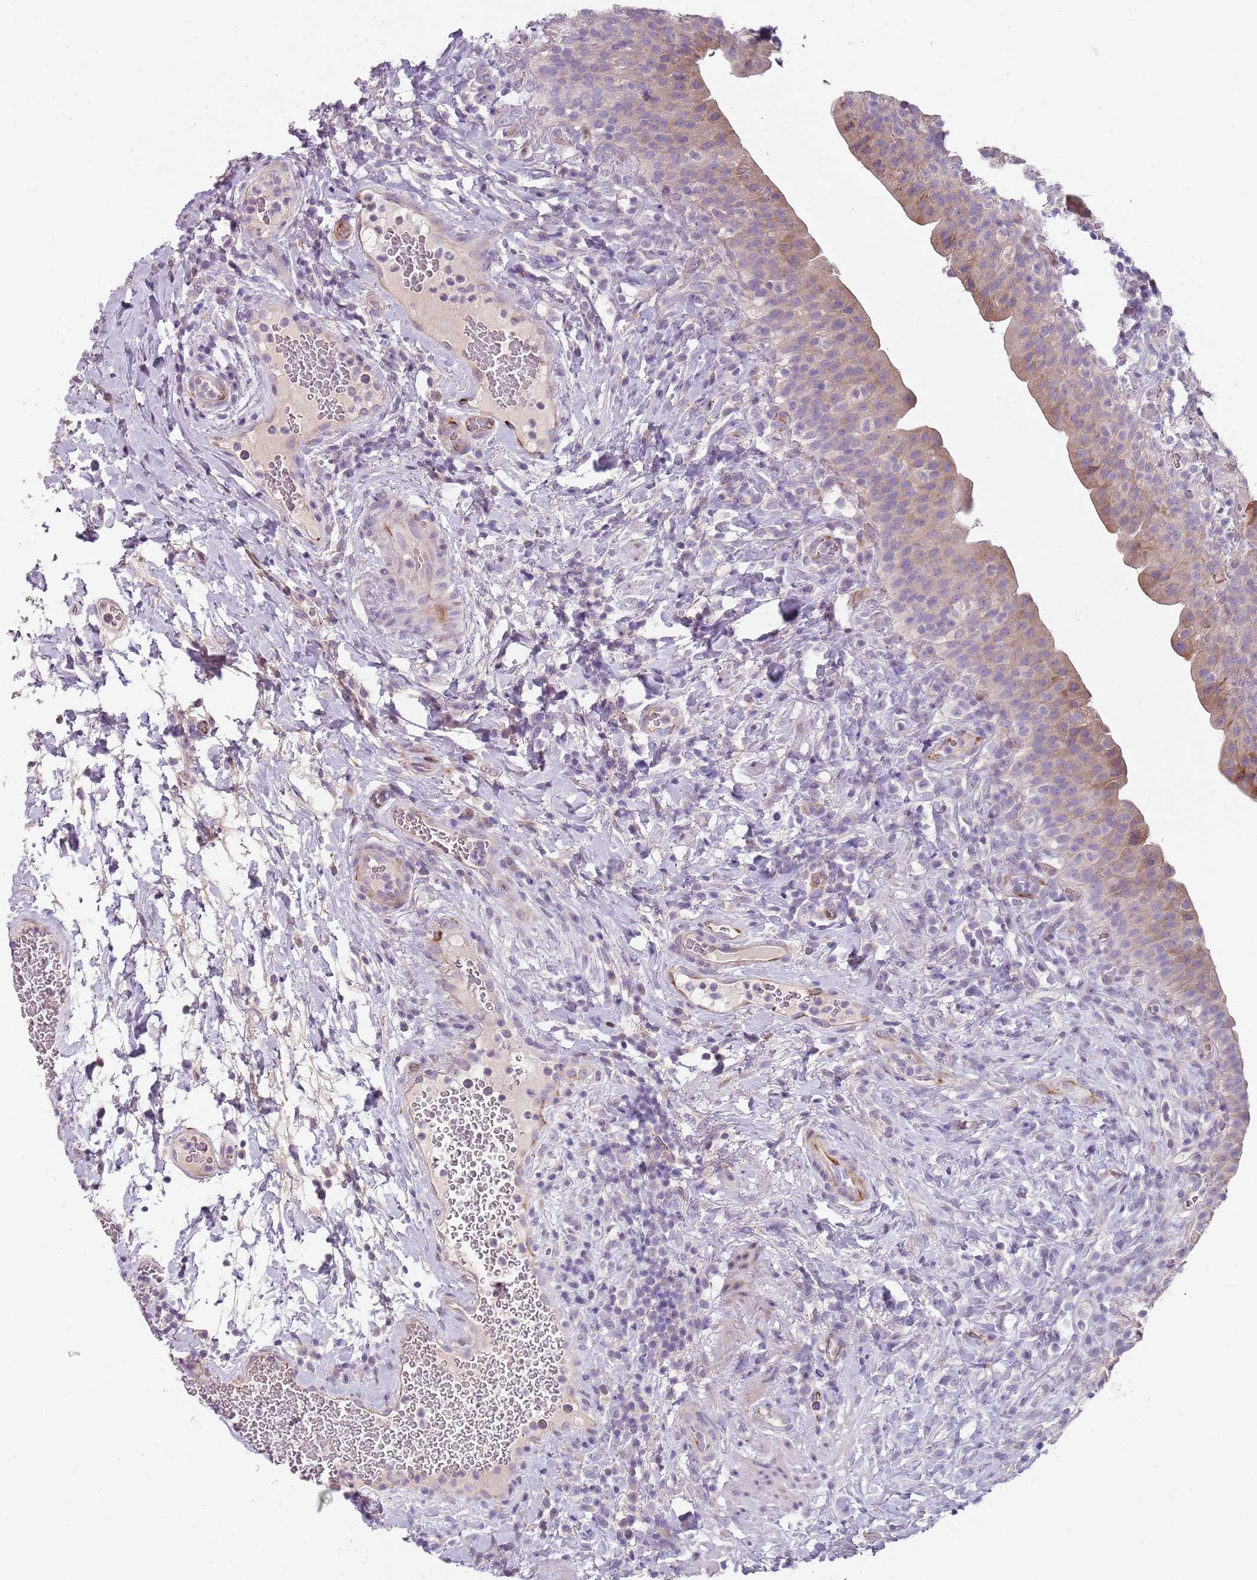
{"staining": {"intensity": "weak", "quantity": "25%-75%", "location": "cytoplasmic/membranous"}, "tissue": "urinary bladder", "cell_type": "Urothelial cells", "image_type": "normal", "snomed": [{"axis": "morphology", "description": "Normal tissue, NOS"}, {"axis": "morphology", "description": "Inflammation, NOS"}, {"axis": "topography", "description": "Urinary bladder"}], "caption": "An image of urinary bladder stained for a protein exhibits weak cytoplasmic/membranous brown staining in urothelial cells.", "gene": "ZNF583", "patient": {"sex": "male", "age": 64}}